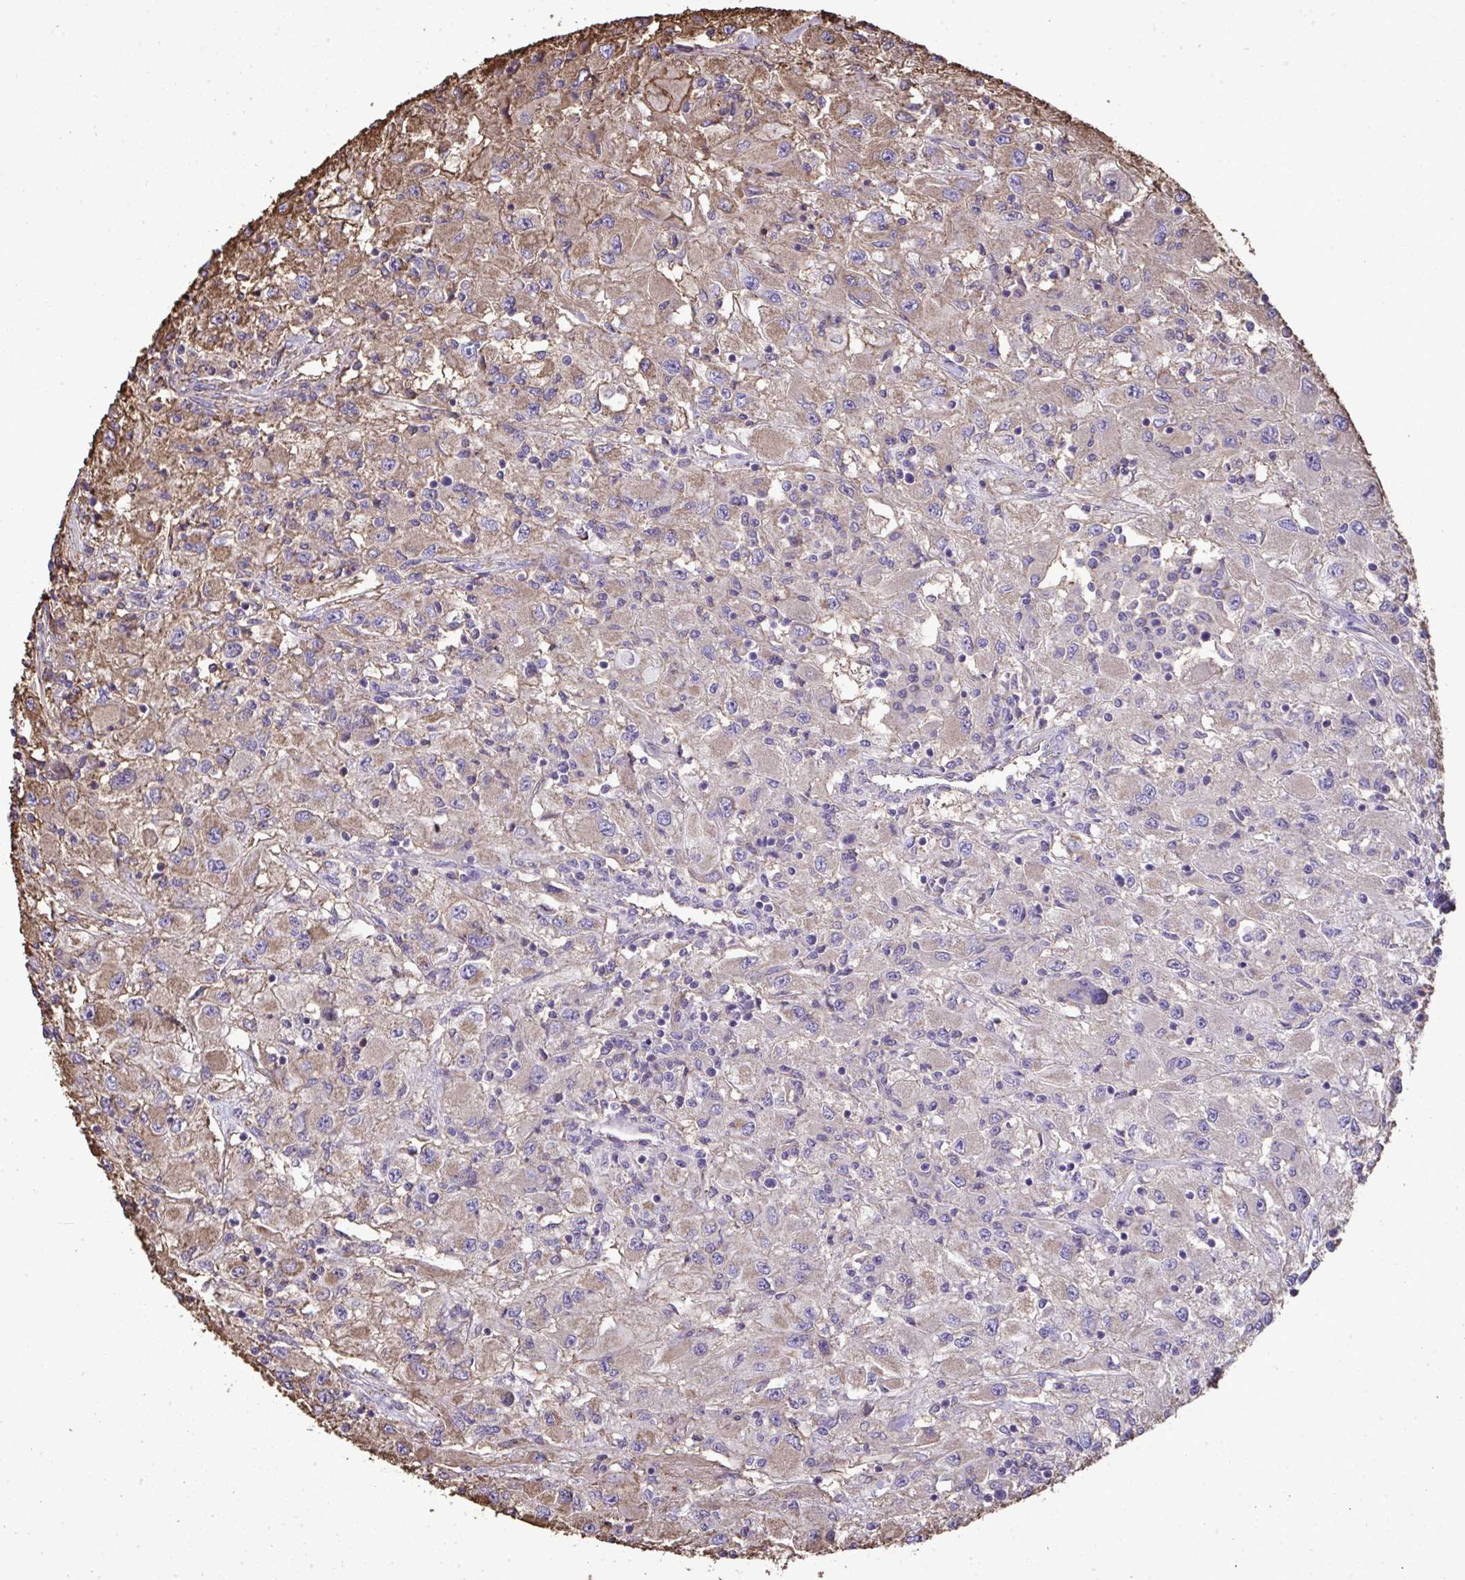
{"staining": {"intensity": "moderate", "quantity": "<25%", "location": "cytoplasmic/membranous"}, "tissue": "renal cancer", "cell_type": "Tumor cells", "image_type": "cancer", "snomed": [{"axis": "morphology", "description": "Adenocarcinoma, NOS"}, {"axis": "topography", "description": "Kidney"}], "caption": "There is low levels of moderate cytoplasmic/membranous staining in tumor cells of adenocarcinoma (renal), as demonstrated by immunohistochemical staining (brown color).", "gene": "ANXA5", "patient": {"sex": "female", "age": 67}}